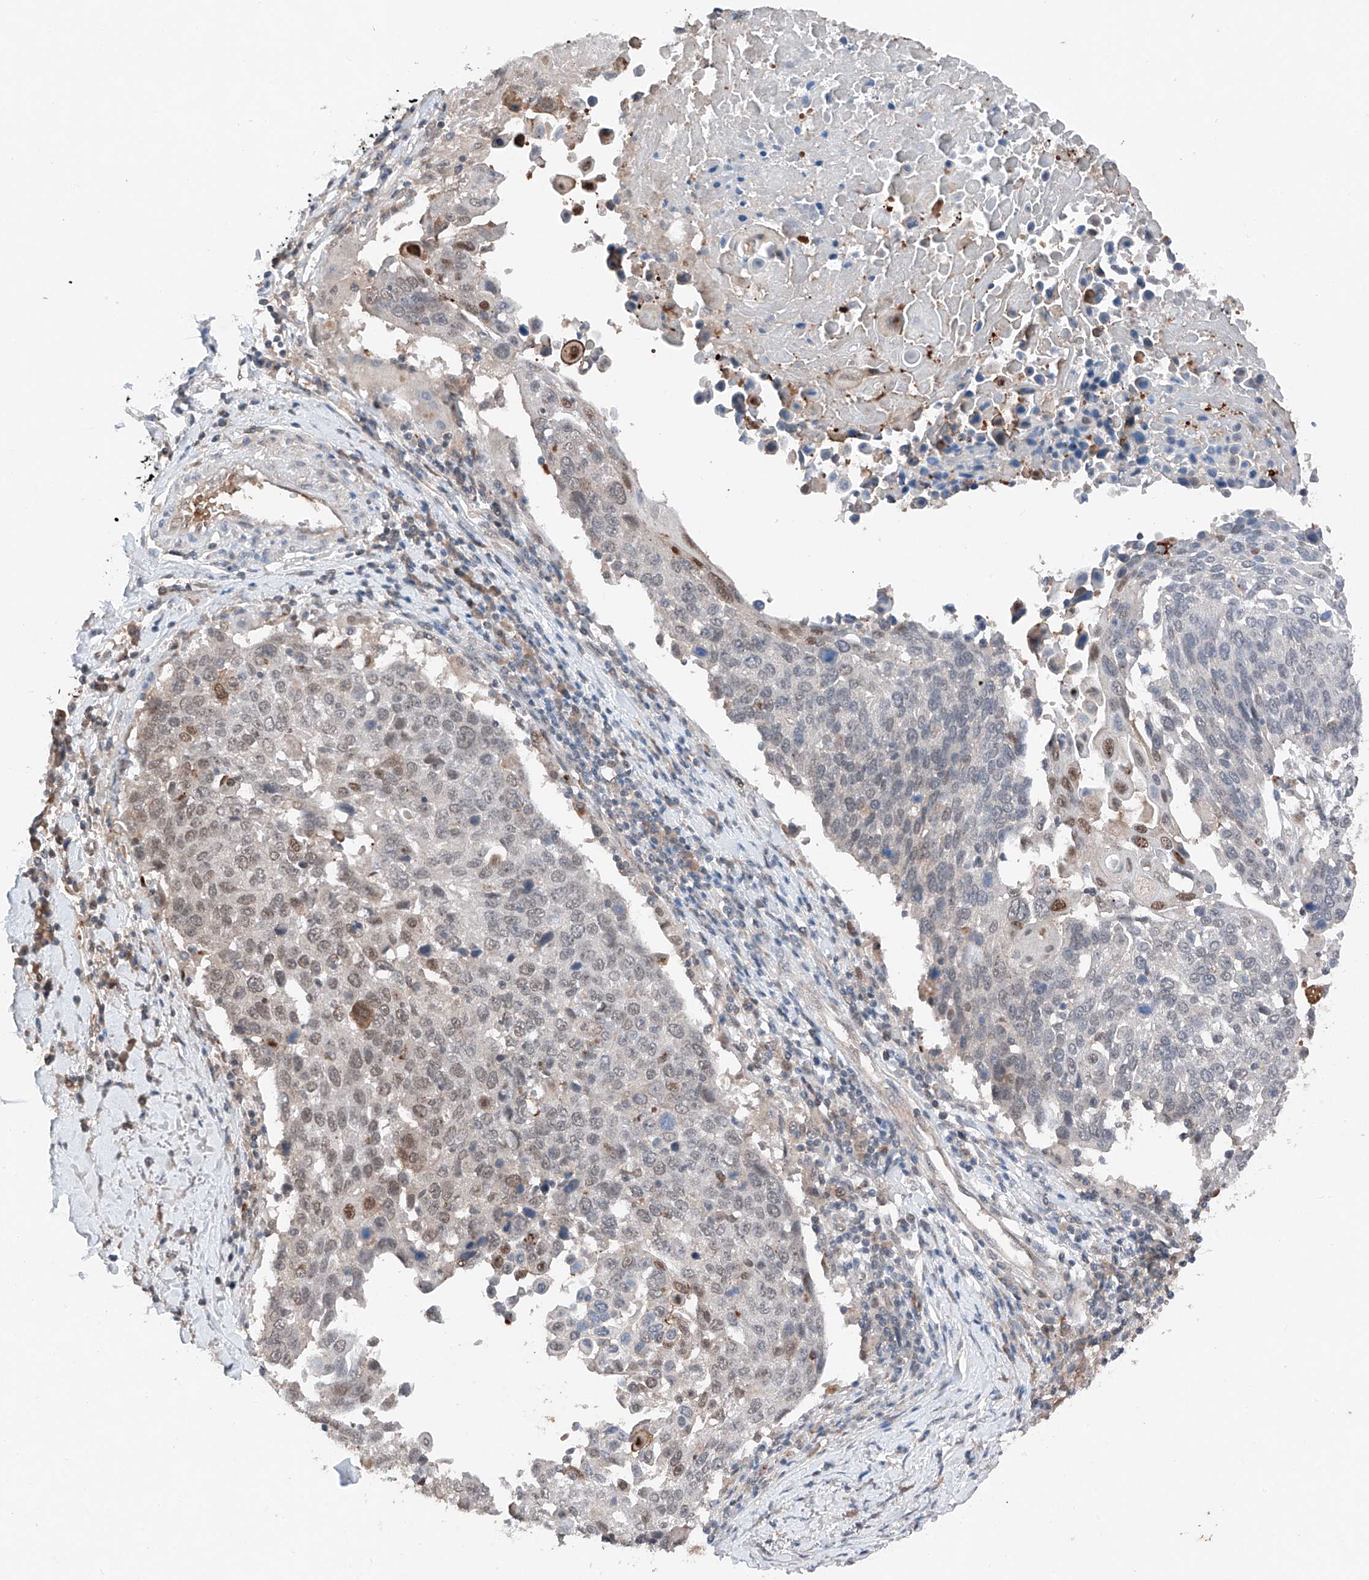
{"staining": {"intensity": "moderate", "quantity": "<25%", "location": "nuclear"}, "tissue": "lung cancer", "cell_type": "Tumor cells", "image_type": "cancer", "snomed": [{"axis": "morphology", "description": "Squamous cell carcinoma, NOS"}, {"axis": "topography", "description": "Lung"}], "caption": "The photomicrograph shows staining of lung cancer, revealing moderate nuclear protein positivity (brown color) within tumor cells.", "gene": "TBX4", "patient": {"sex": "male", "age": 66}}